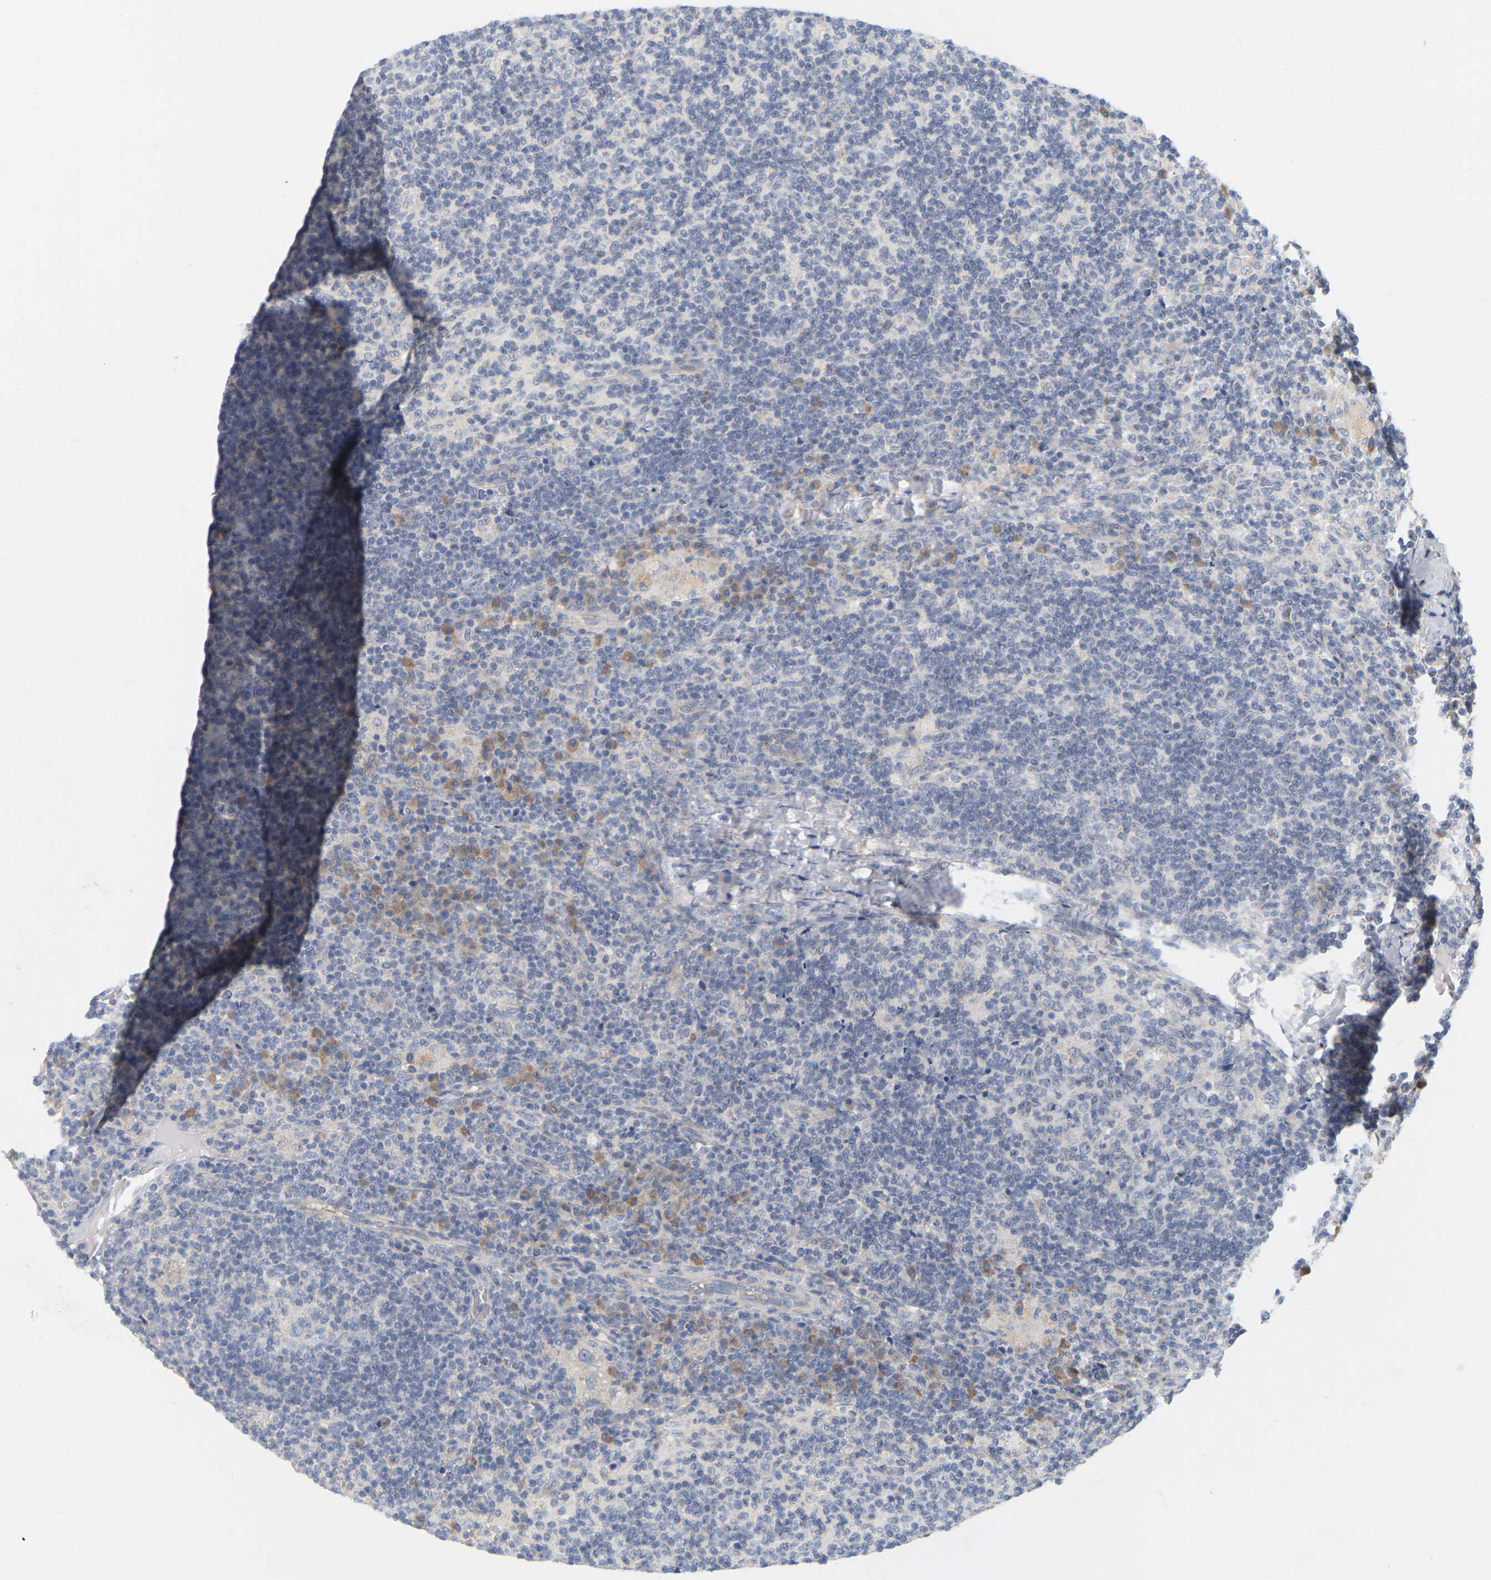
{"staining": {"intensity": "negative", "quantity": "none", "location": "none"}, "tissue": "lymph node", "cell_type": "Germinal center cells", "image_type": "normal", "snomed": [{"axis": "morphology", "description": "Normal tissue, NOS"}, {"axis": "morphology", "description": "Inflammation, NOS"}, {"axis": "topography", "description": "Lymph node"}], "caption": "Immunohistochemistry micrograph of normal human lymph node stained for a protein (brown), which displays no expression in germinal center cells. (DAB immunohistochemistry with hematoxylin counter stain).", "gene": "MINDY4", "patient": {"sex": "male", "age": 55}}